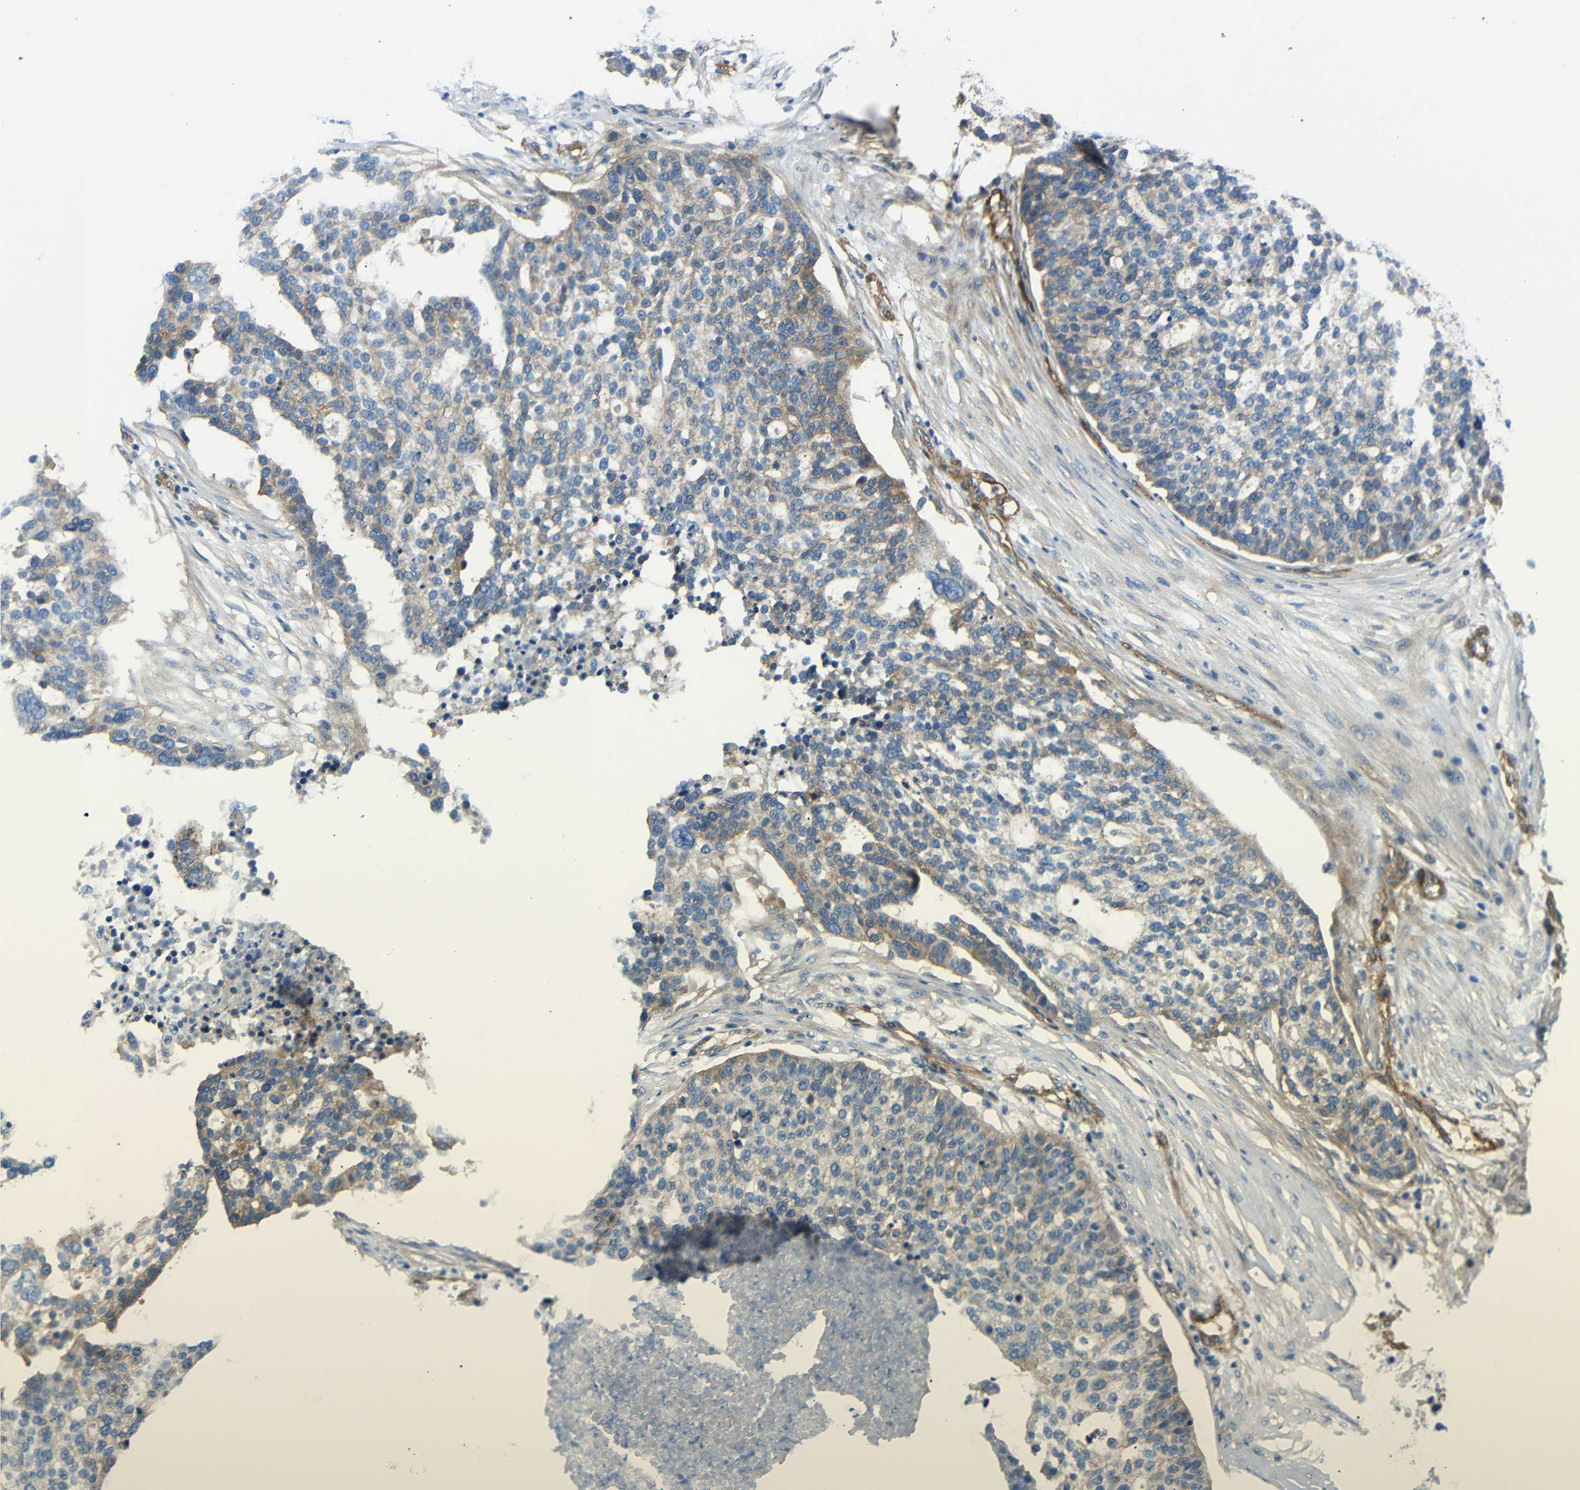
{"staining": {"intensity": "weak", "quantity": ">75%", "location": "cytoplasmic/membranous"}, "tissue": "ovarian cancer", "cell_type": "Tumor cells", "image_type": "cancer", "snomed": [{"axis": "morphology", "description": "Cystadenocarcinoma, serous, NOS"}, {"axis": "topography", "description": "Ovary"}], "caption": "An IHC image of tumor tissue is shown. Protein staining in brown shows weak cytoplasmic/membranous positivity in ovarian cancer (serous cystadenocarcinoma) within tumor cells. The protein is shown in brown color, while the nuclei are stained blue.", "gene": "MYO1B", "patient": {"sex": "female", "age": 59}}